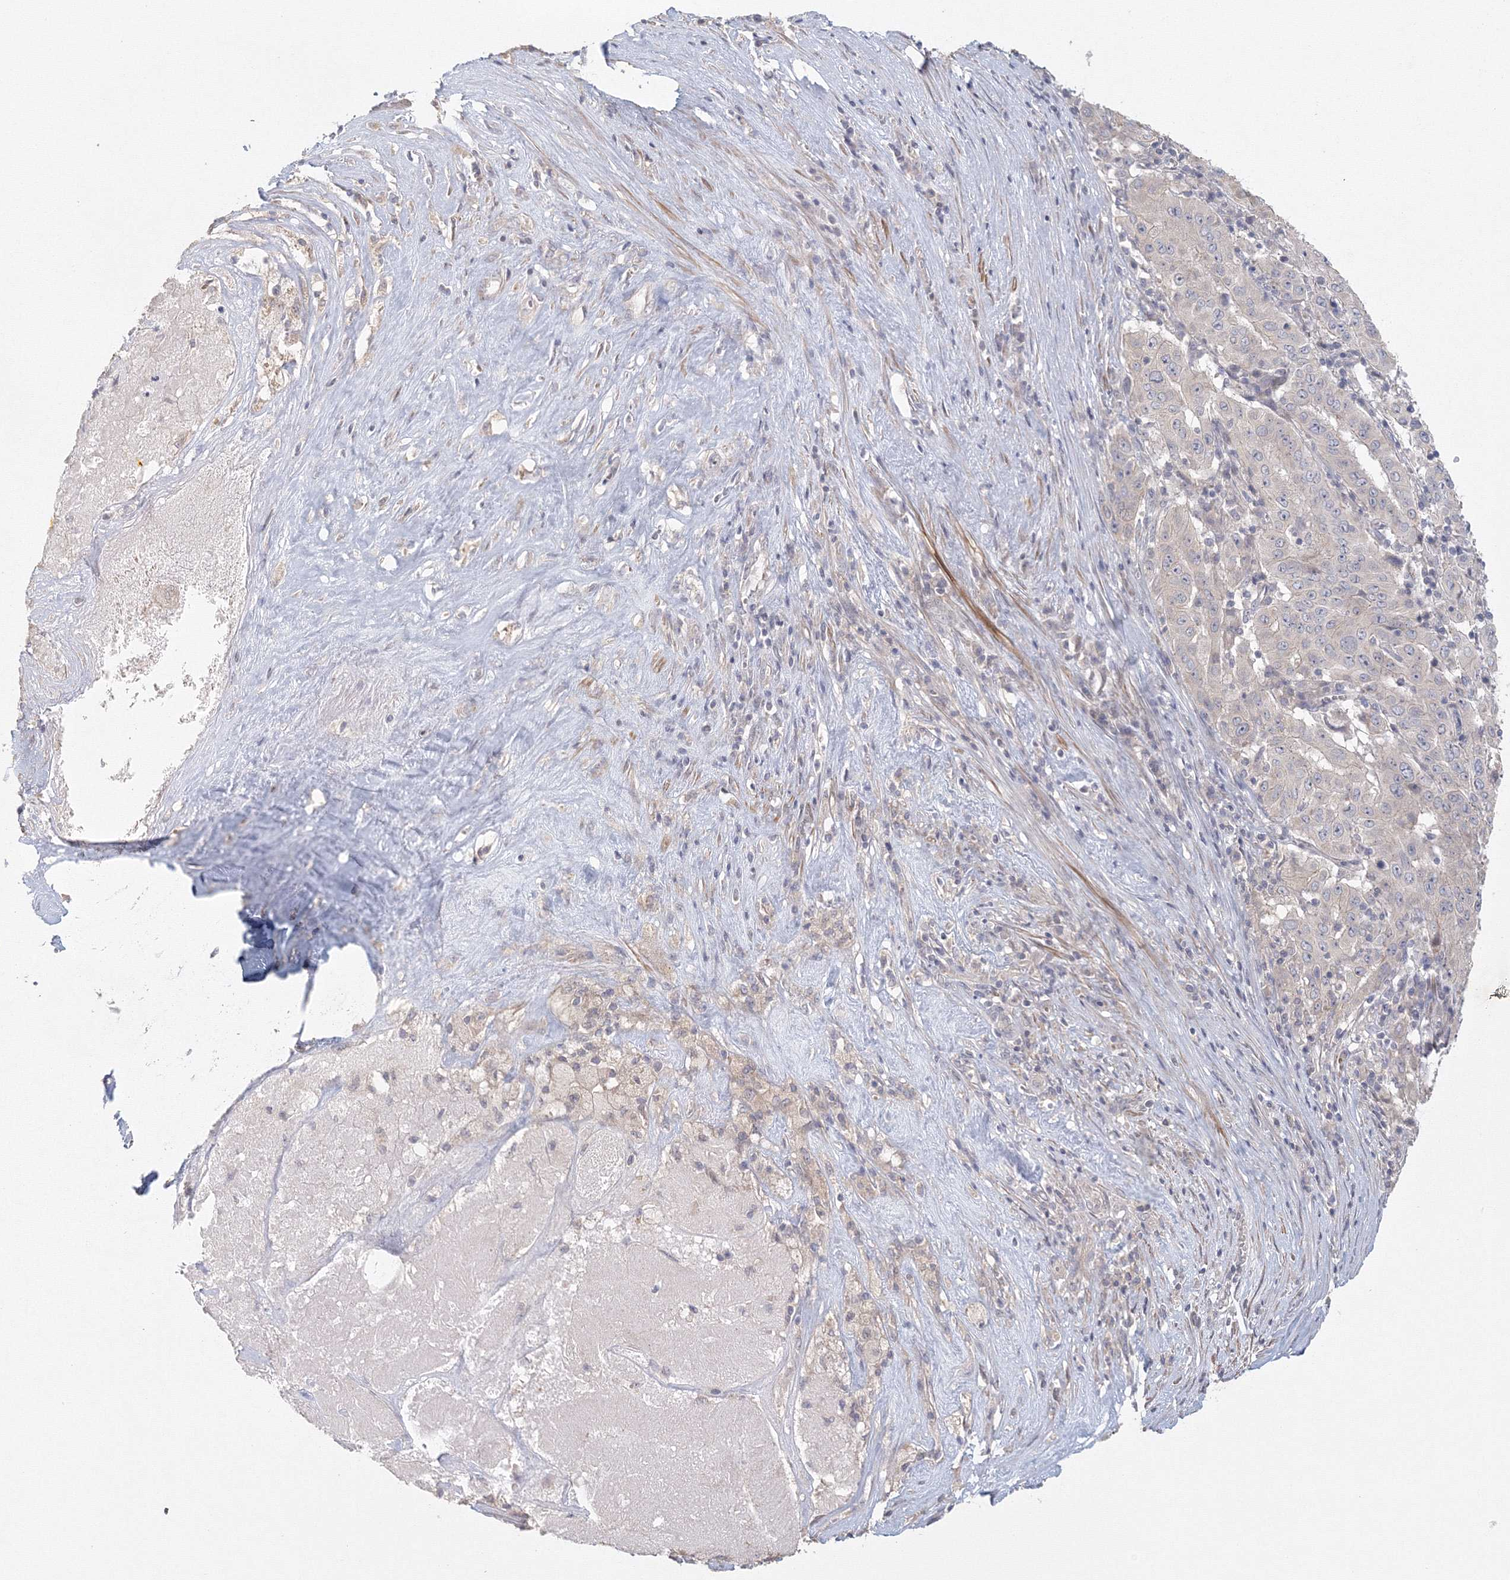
{"staining": {"intensity": "negative", "quantity": "none", "location": "none"}, "tissue": "pancreatic cancer", "cell_type": "Tumor cells", "image_type": "cancer", "snomed": [{"axis": "morphology", "description": "Adenocarcinoma, NOS"}, {"axis": "topography", "description": "Pancreas"}], "caption": "The immunohistochemistry photomicrograph has no significant positivity in tumor cells of pancreatic adenocarcinoma tissue.", "gene": "TACC2", "patient": {"sex": "male", "age": 63}}